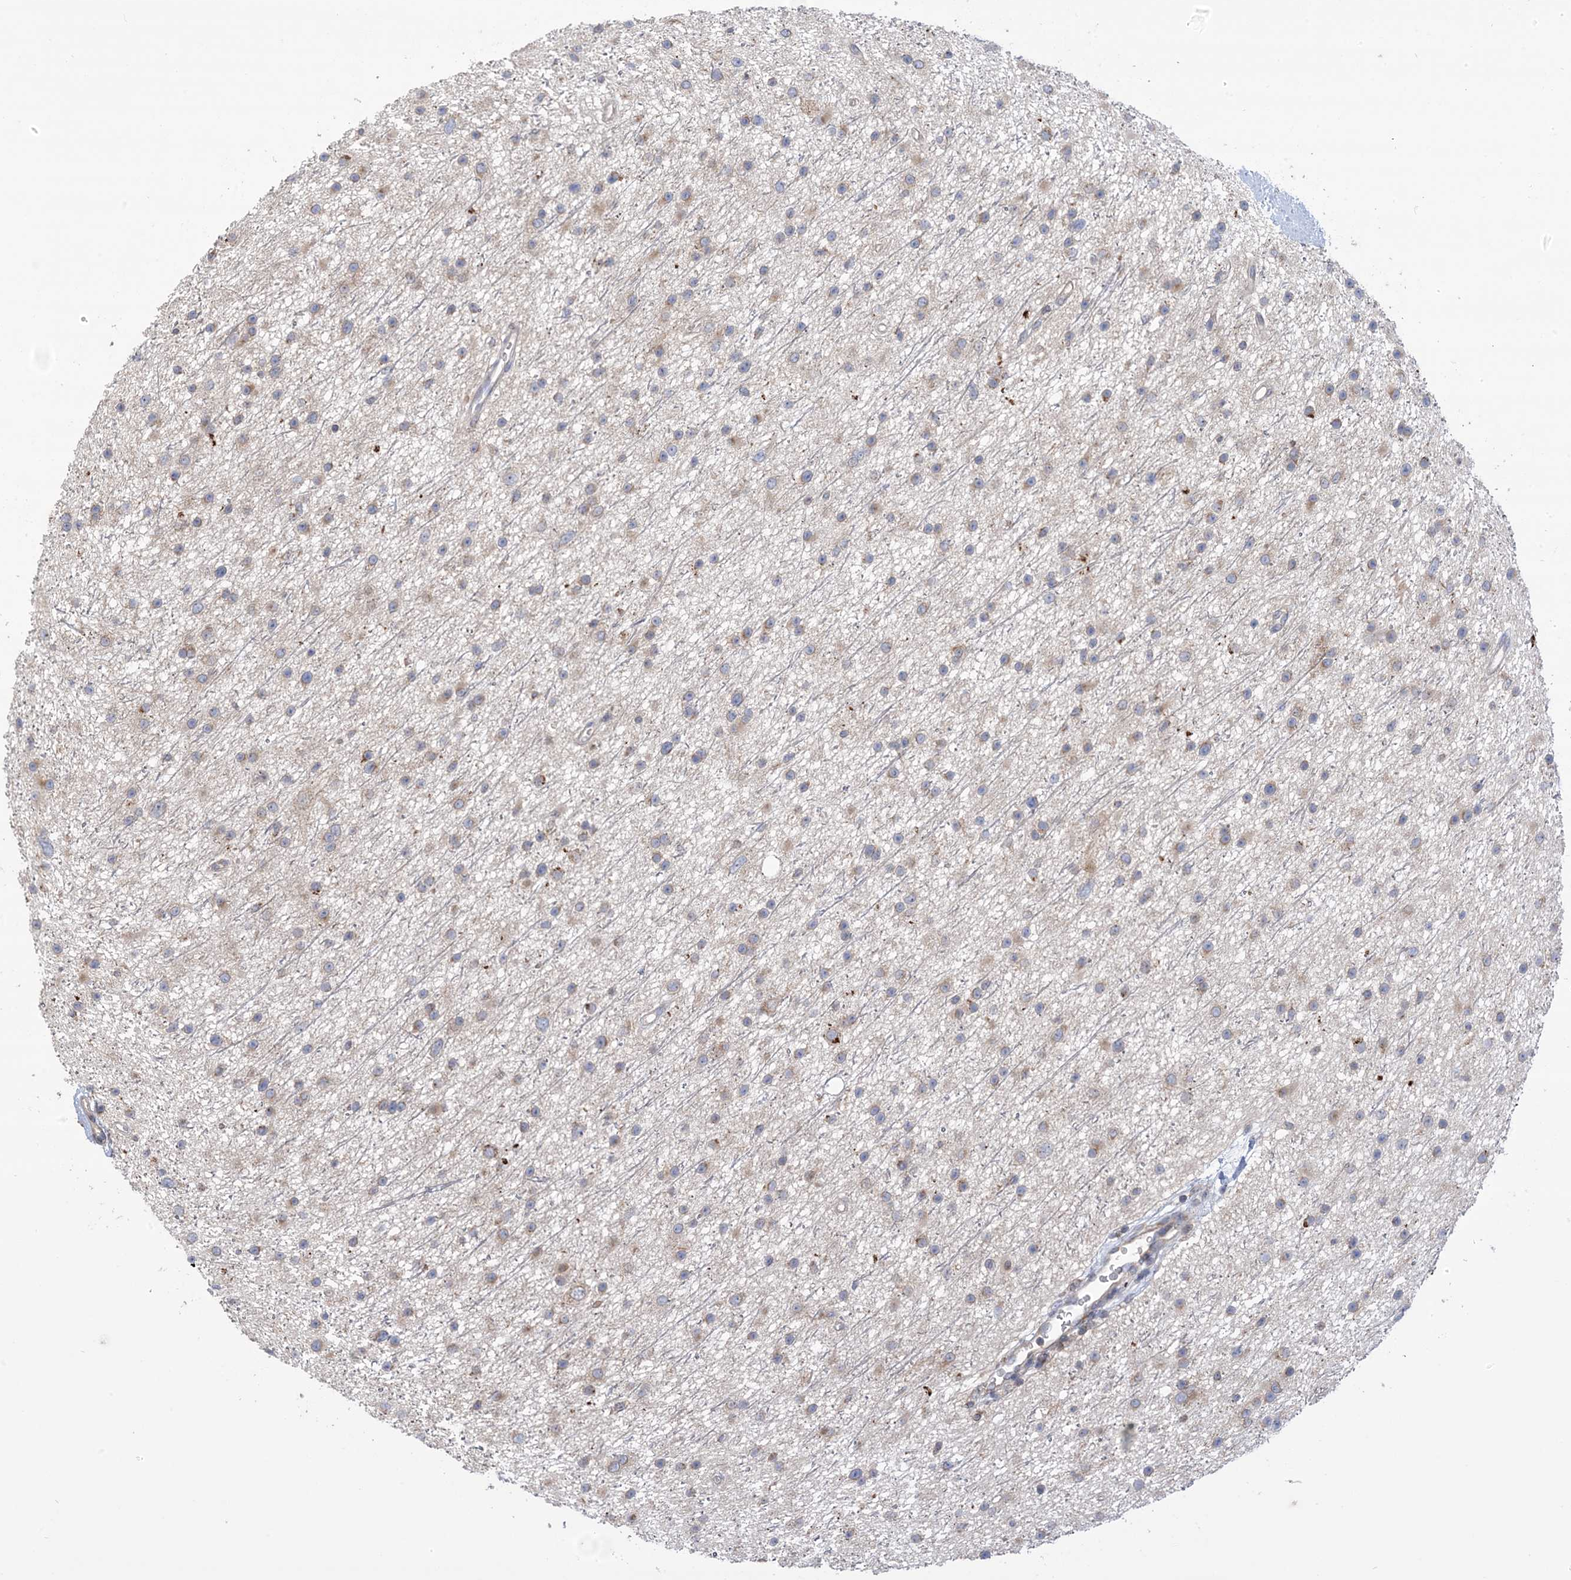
{"staining": {"intensity": "moderate", "quantity": "25%-75%", "location": "cytoplasmic/membranous"}, "tissue": "glioma", "cell_type": "Tumor cells", "image_type": "cancer", "snomed": [{"axis": "morphology", "description": "Glioma, malignant, Low grade"}, {"axis": "topography", "description": "Cerebral cortex"}], "caption": "Immunohistochemical staining of human glioma demonstrates medium levels of moderate cytoplasmic/membranous expression in approximately 25%-75% of tumor cells.", "gene": "CLEC16A", "patient": {"sex": "female", "age": 39}}